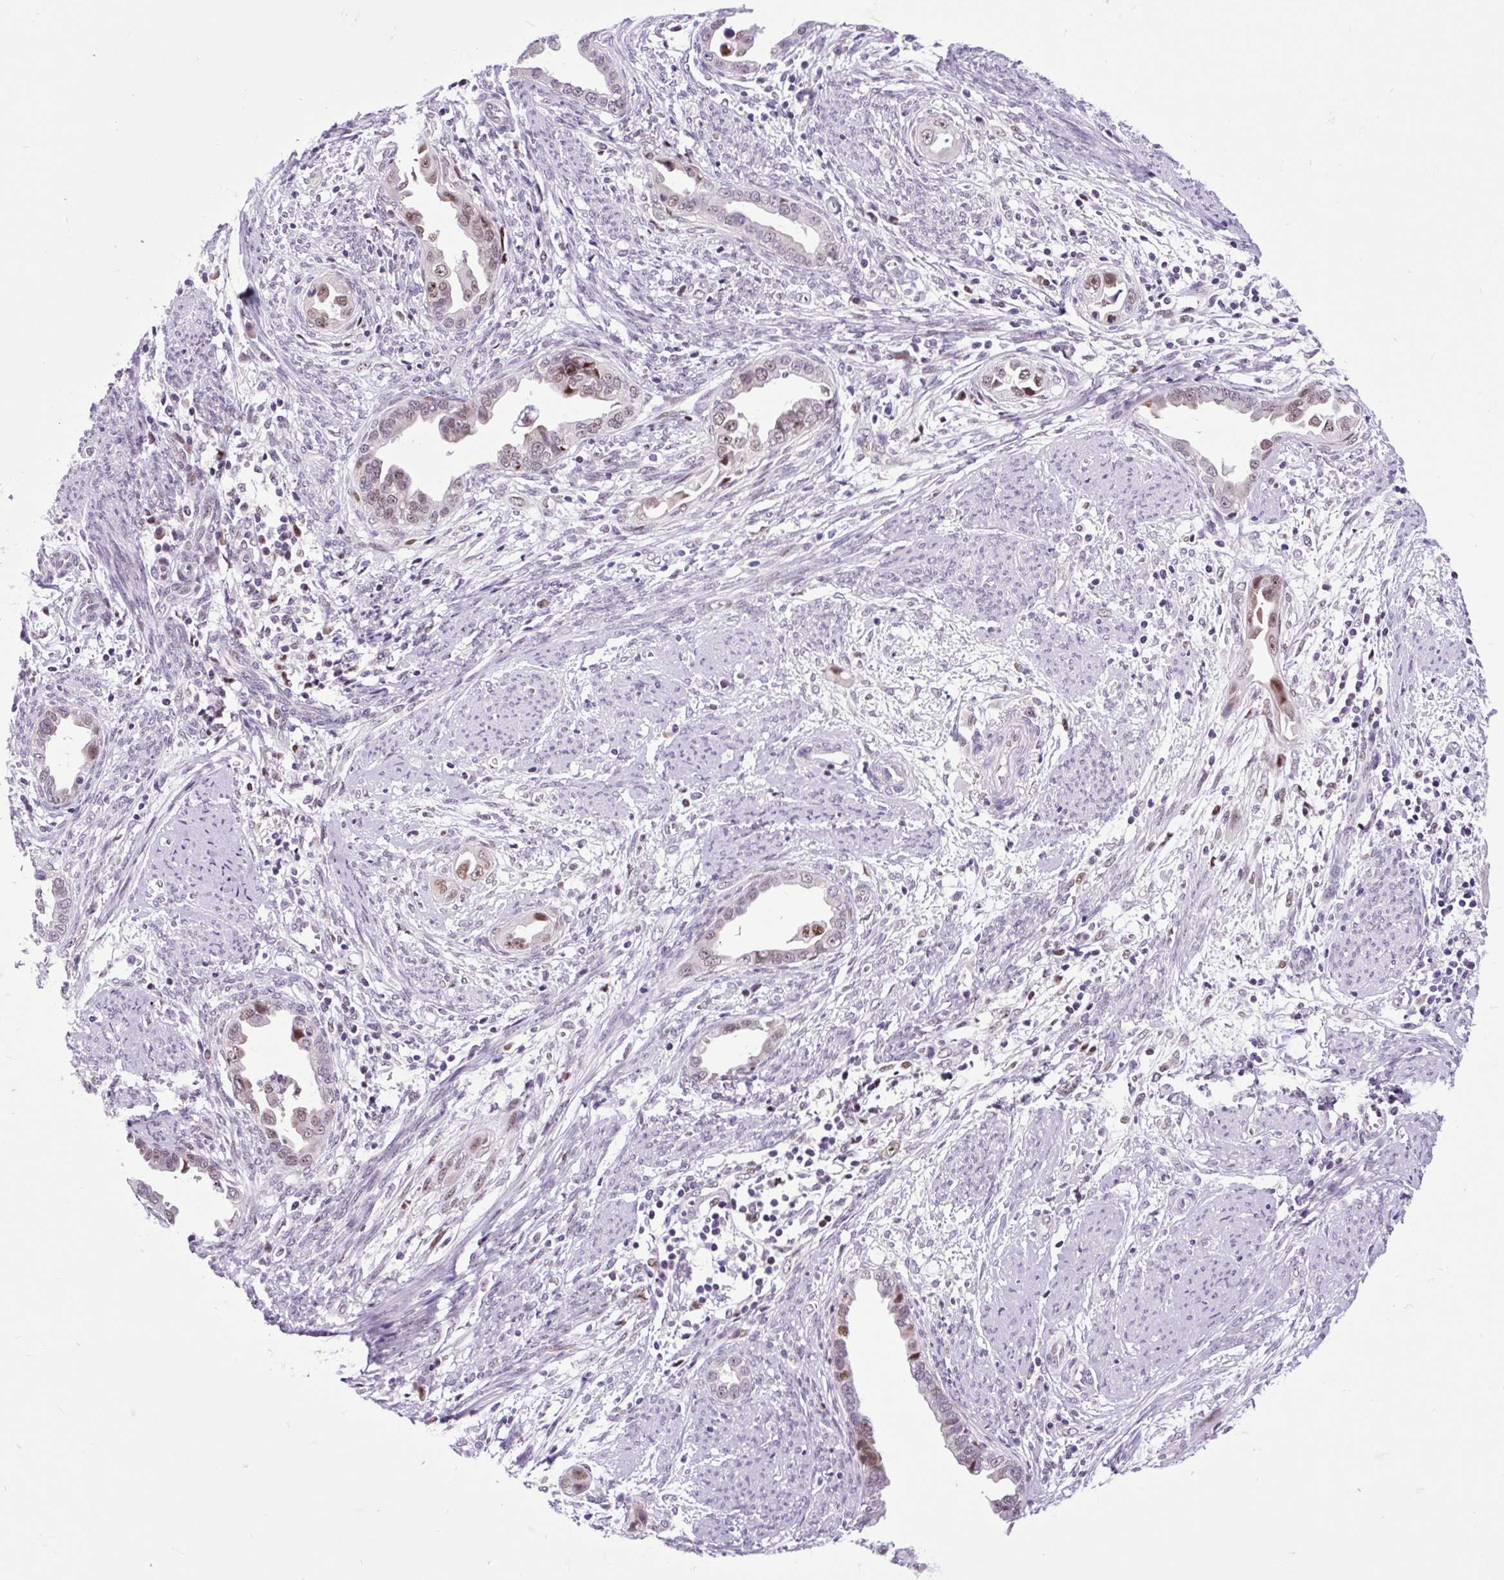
{"staining": {"intensity": "moderate", "quantity": ">75%", "location": "nuclear"}, "tissue": "endometrial cancer", "cell_type": "Tumor cells", "image_type": "cancer", "snomed": [{"axis": "morphology", "description": "Adenocarcinoma, NOS"}, {"axis": "topography", "description": "Endometrium"}], "caption": "Moderate nuclear expression for a protein is appreciated in about >75% of tumor cells of endometrial adenocarcinoma using immunohistochemistry (IHC).", "gene": "CLK2", "patient": {"sex": "female", "age": 57}}